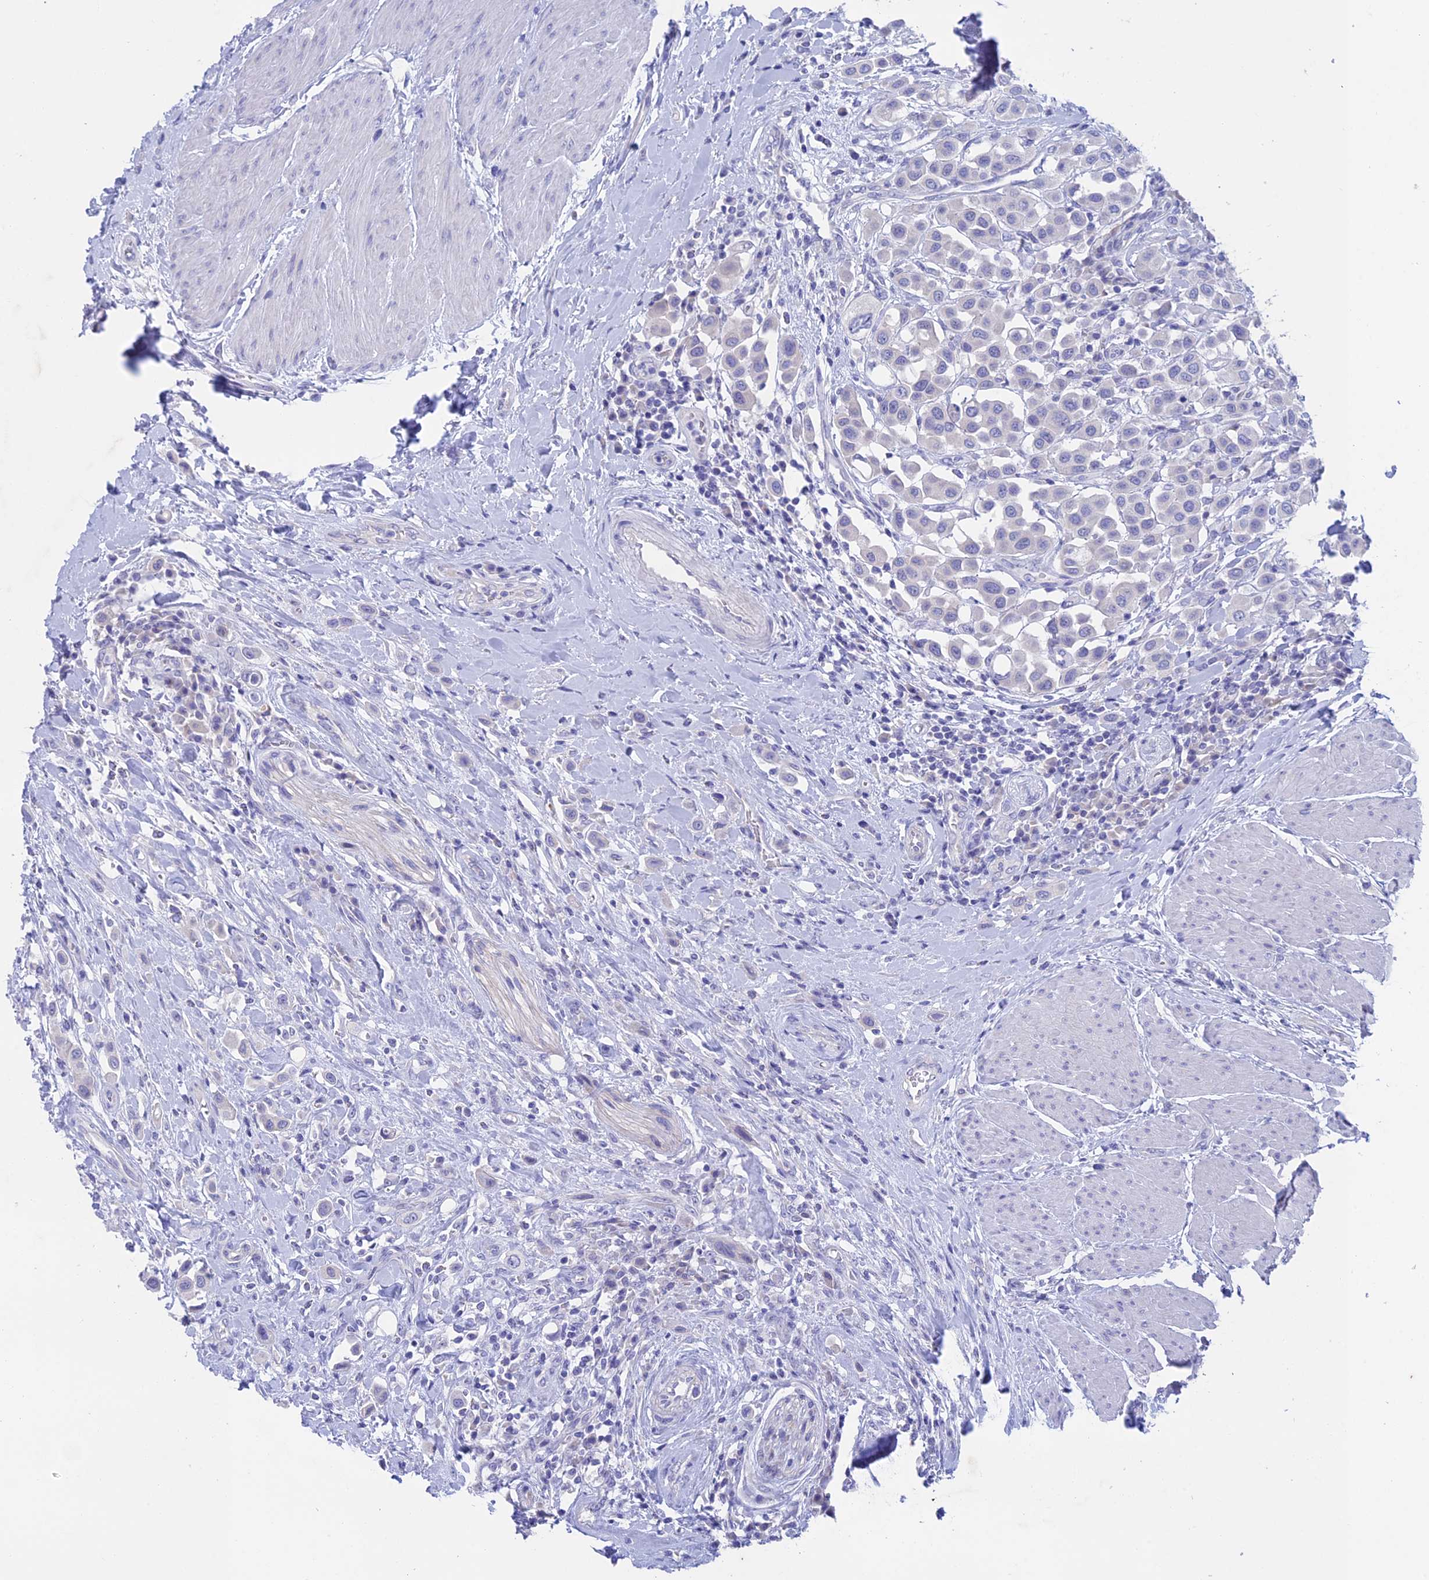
{"staining": {"intensity": "negative", "quantity": "none", "location": "none"}, "tissue": "urothelial cancer", "cell_type": "Tumor cells", "image_type": "cancer", "snomed": [{"axis": "morphology", "description": "Urothelial carcinoma, High grade"}, {"axis": "topography", "description": "Urinary bladder"}], "caption": "High-grade urothelial carcinoma stained for a protein using immunohistochemistry exhibits no staining tumor cells.", "gene": "BTBD19", "patient": {"sex": "male", "age": 50}}